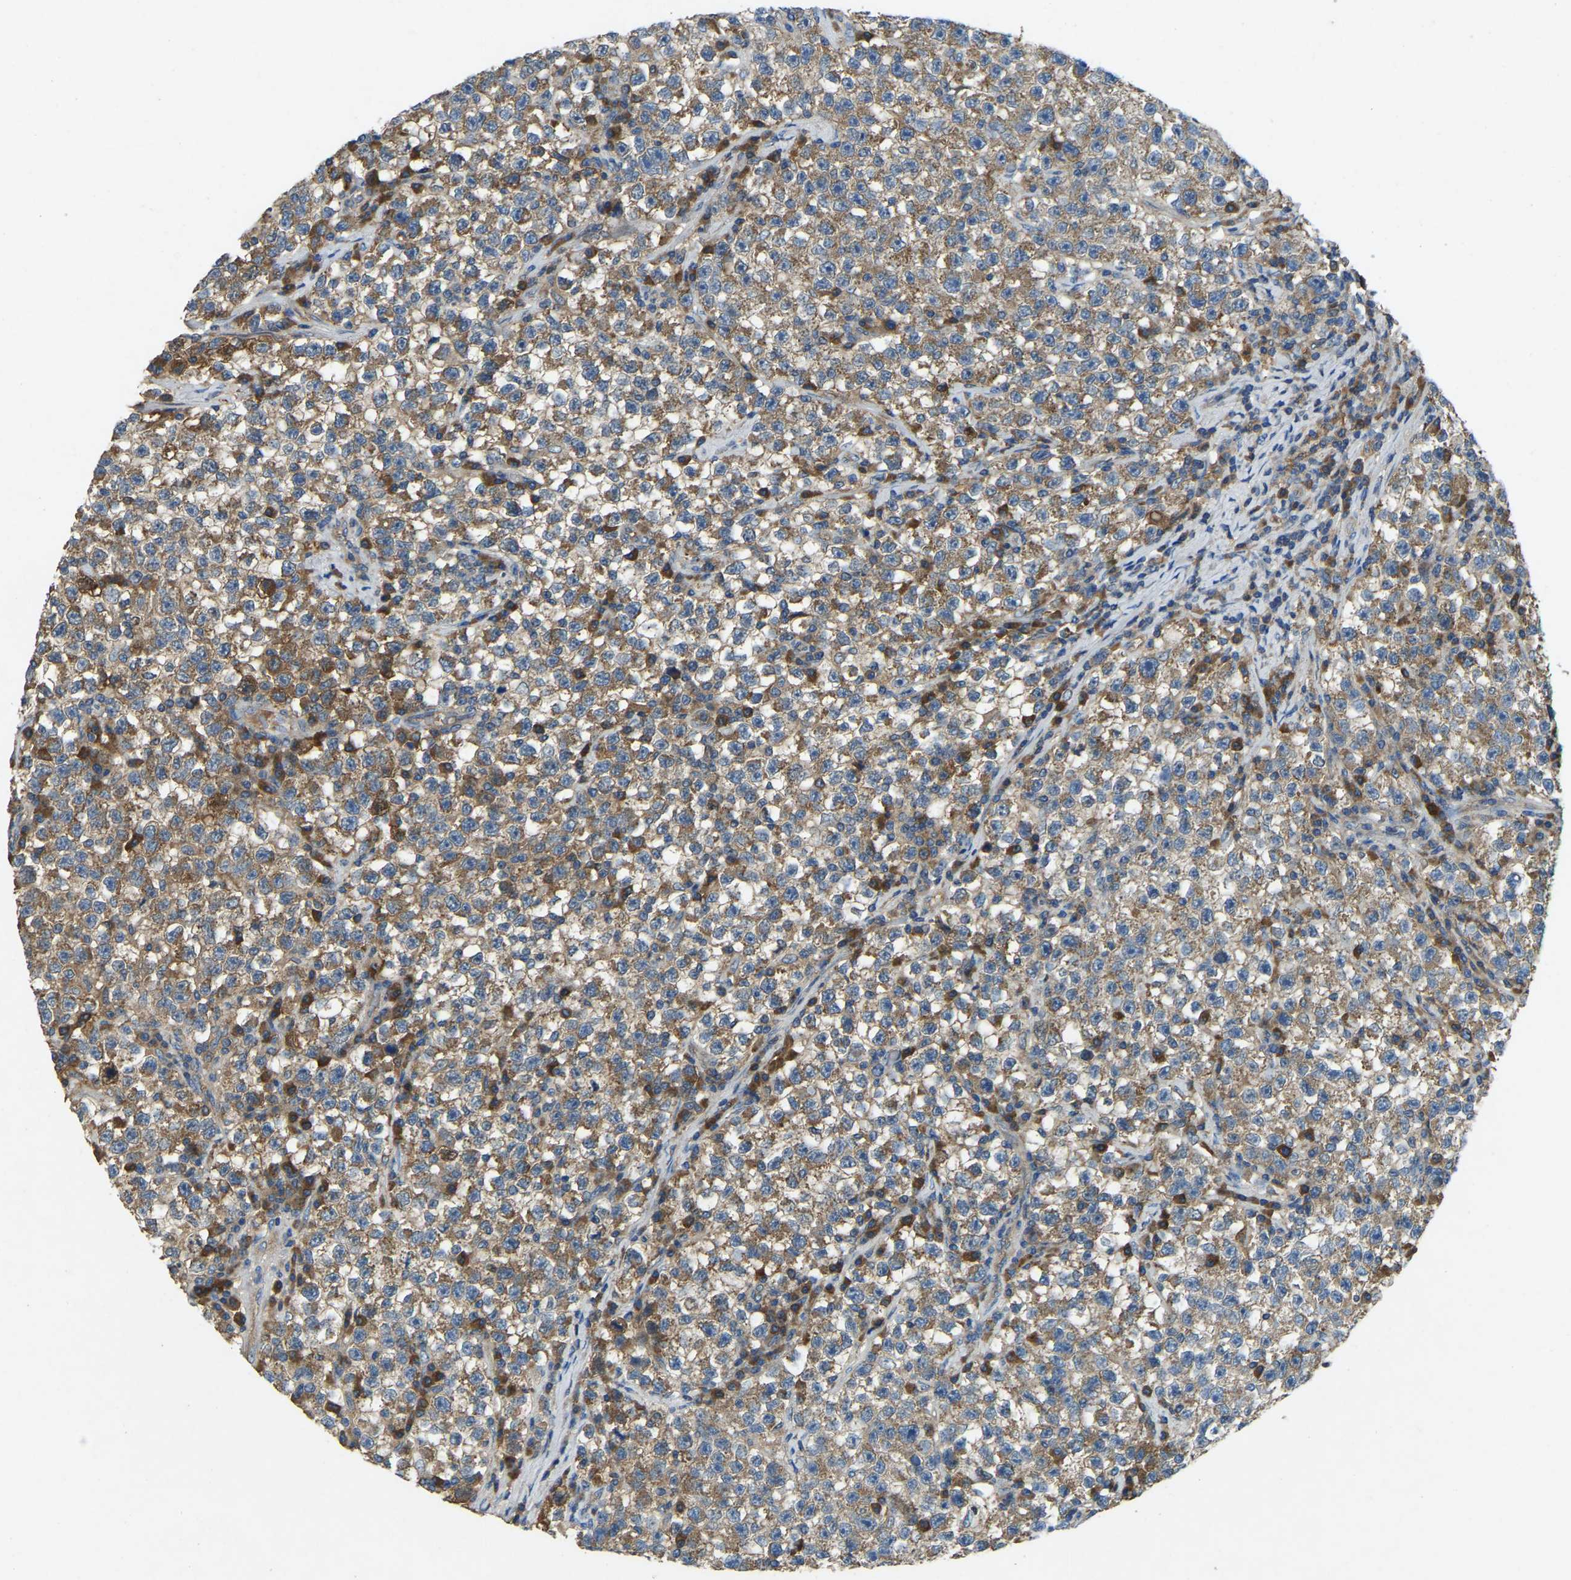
{"staining": {"intensity": "moderate", "quantity": ">75%", "location": "cytoplasmic/membranous"}, "tissue": "testis cancer", "cell_type": "Tumor cells", "image_type": "cancer", "snomed": [{"axis": "morphology", "description": "Seminoma, NOS"}, {"axis": "topography", "description": "Testis"}], "caption": "The immunohistochemical stain highlights moderate cytoplasmic/membranous positivity in tumor cells of testis cancer (seminoma) tissue.", "gene": "ATP8B1", "patient": {"sex": "male", "age": 22}}